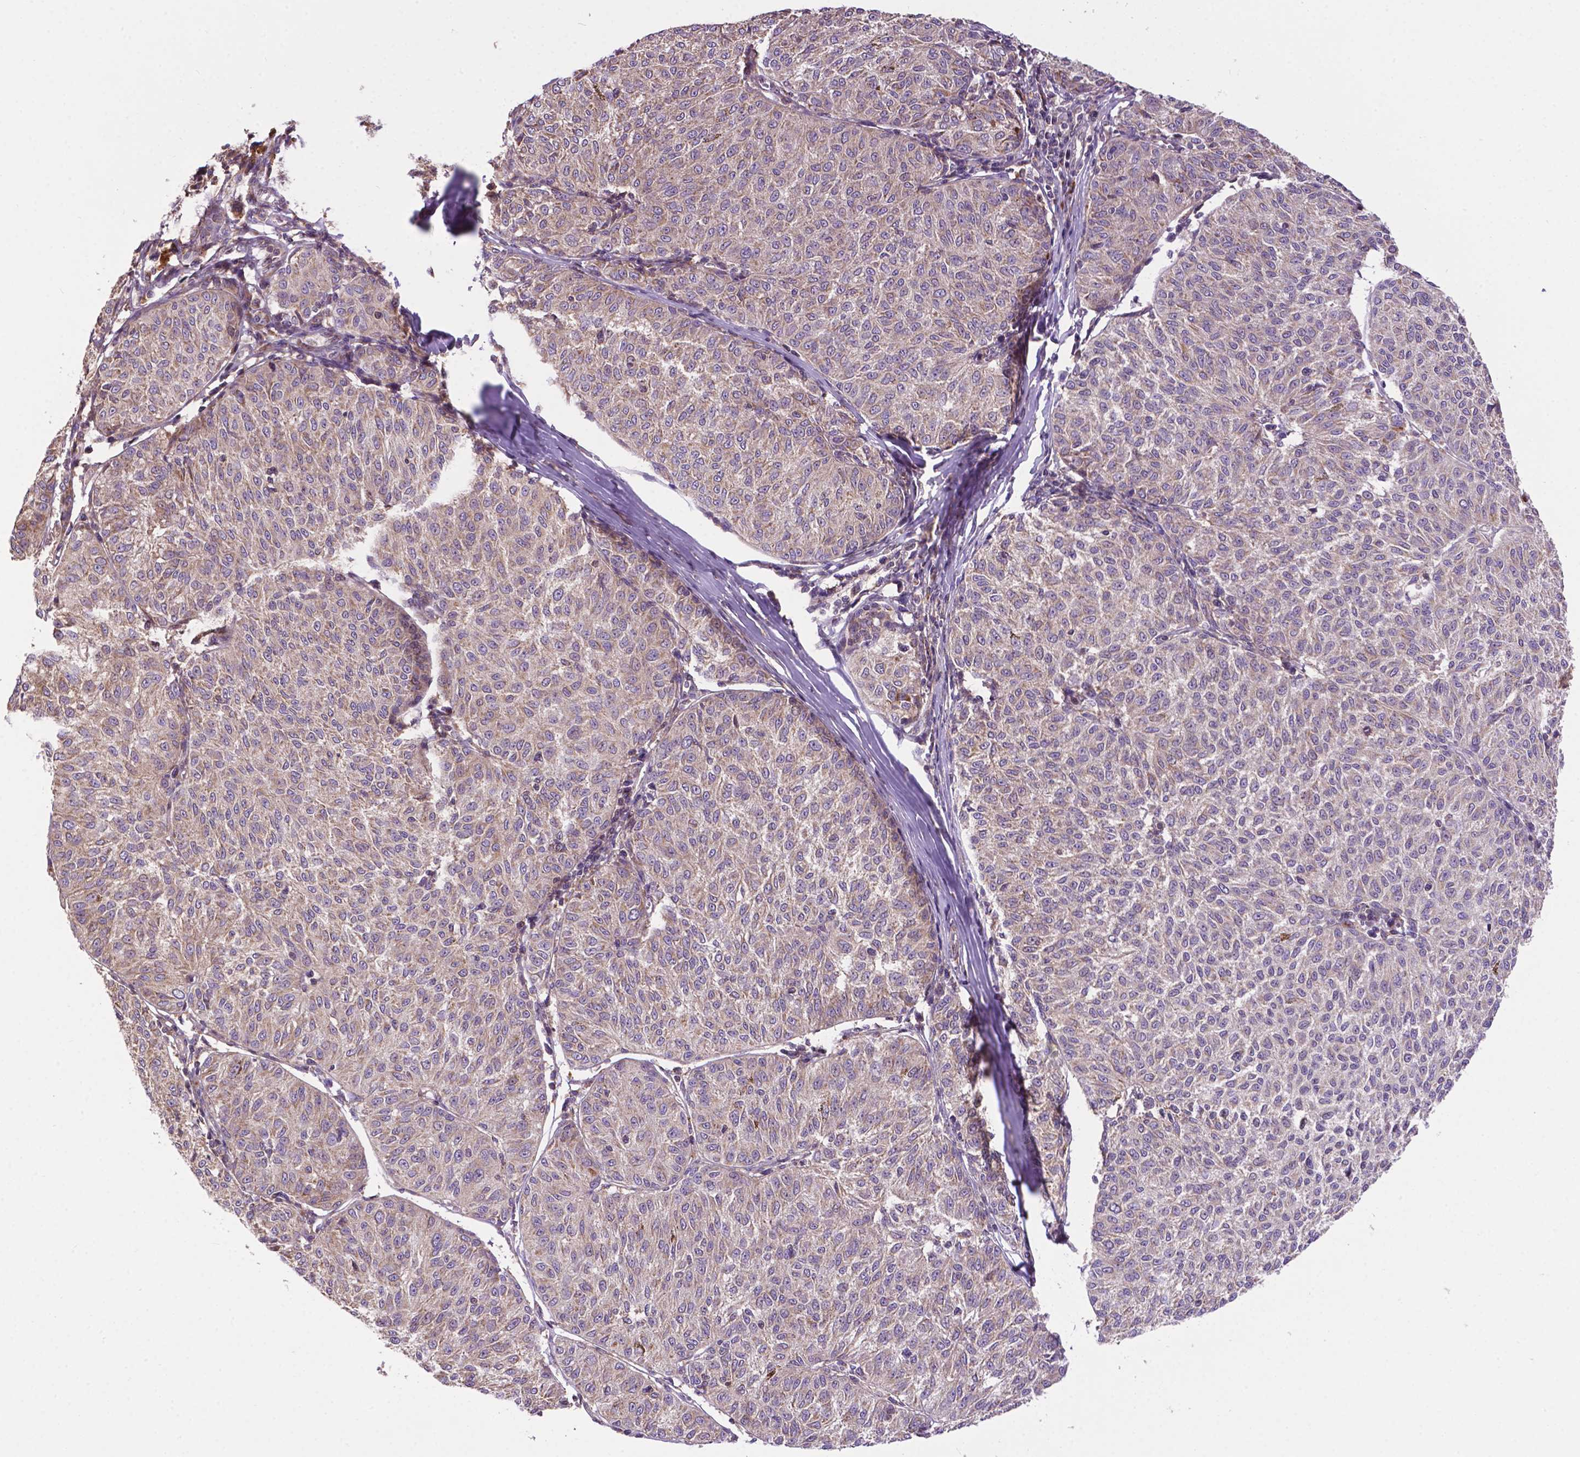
{"staining": {"intensity": "weak", "quantity": "<25%", "location": "cytoplasmic/membranous"}, "tissue": "melanoma", "cell_type": "Tumor cells", "image_type": "cancer", "snomed": [{"axis": "morphology", "description": "Malignant melanoma, NOS"}, {"axis": "topography", "description": "Skin"}], "caption": "Tumor cells are negative for brown protein staining in malignant melanoma.", "gene": "SPNS2", "patient": {"sex": "female", "age": 72}}